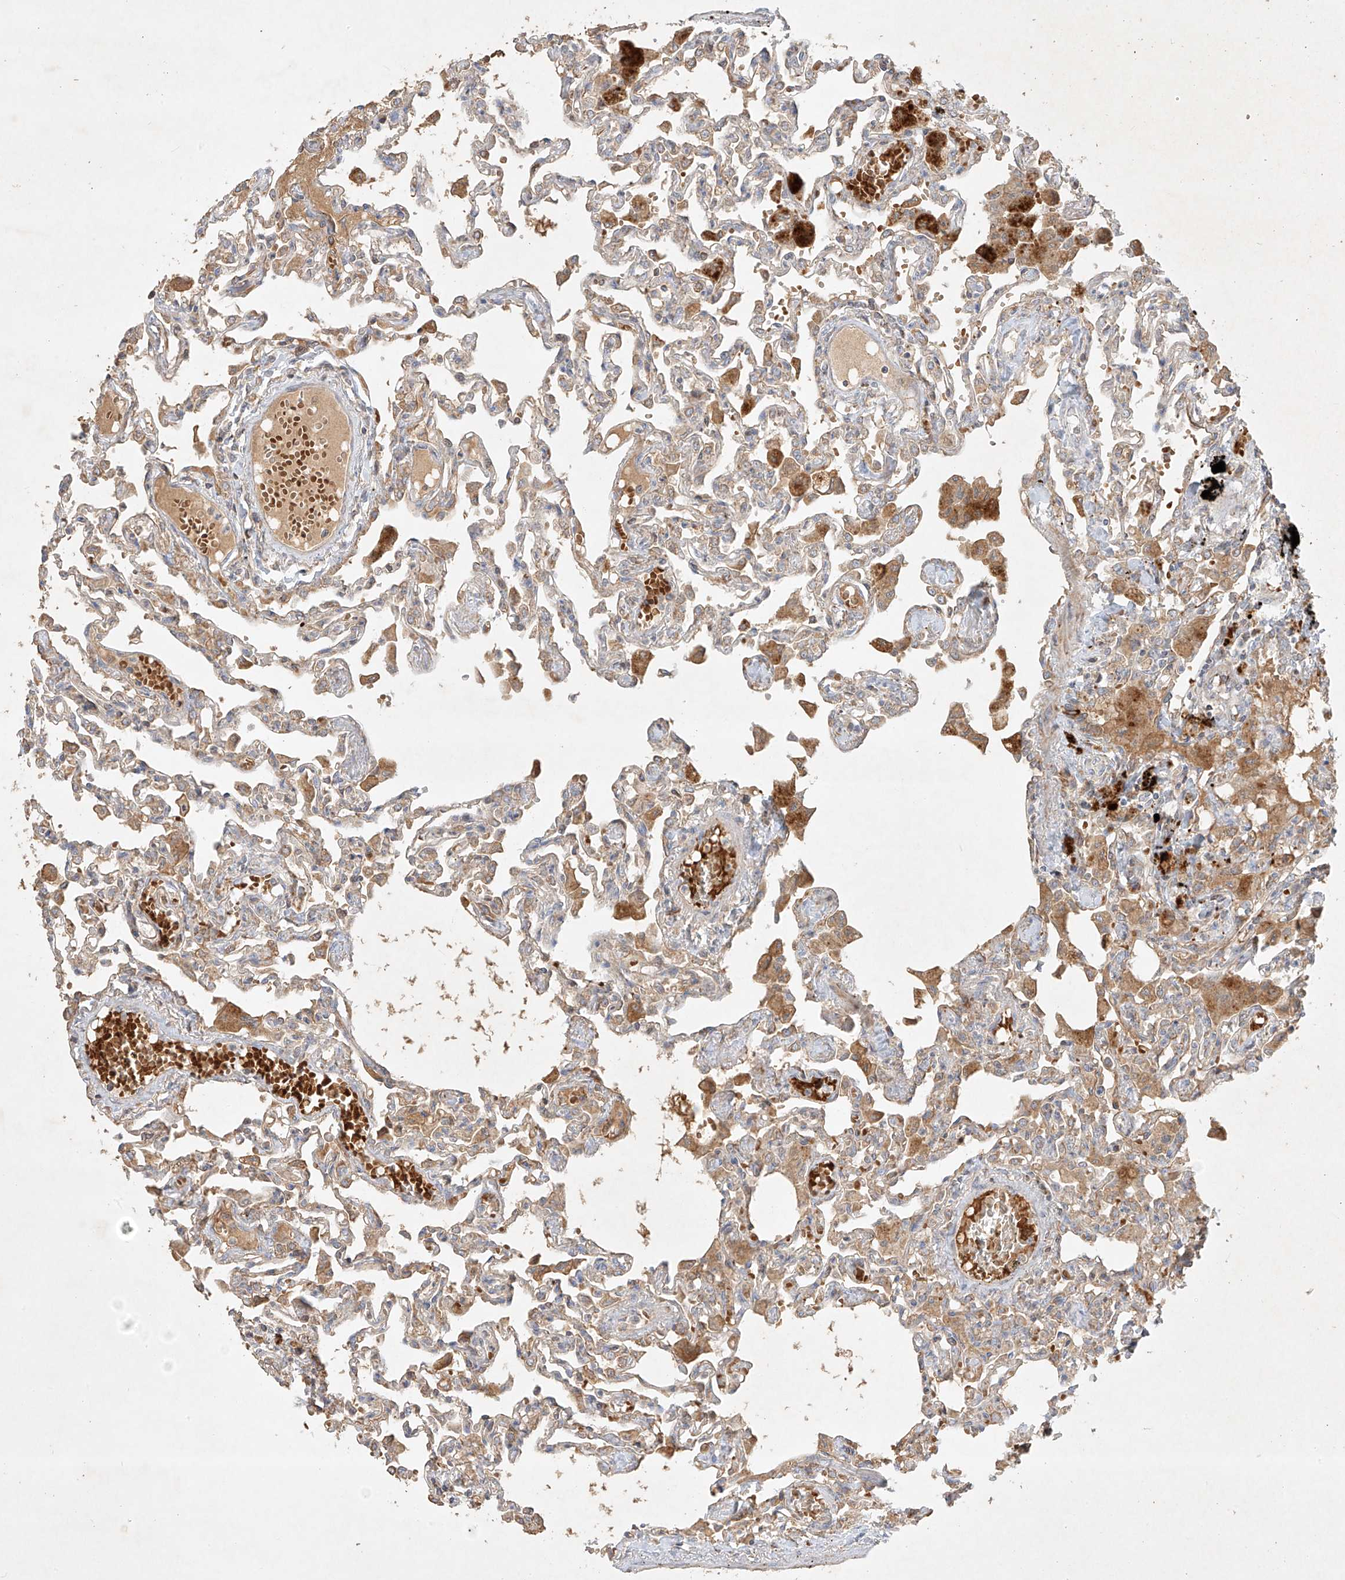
{"staining": {"intensity": "negative", "quantity": "none", "location": "none"}, "tissue": "lung", "cell_type": "Alveolar cells", "image_type": "normal", "snomed": [{"axis": "morphology", "description": "Normal tissue, NOS"}, {"axis": "topography", "description": "Bronchus"}, {"axis": "topography", "description": "Lung"}], "caption": "Immunohistochemical staining of benign human lung demonstrates no significant positivity in alveolar cells.", "gene": "KPNA7", "patient": {"sex": "female", "age": 49}}